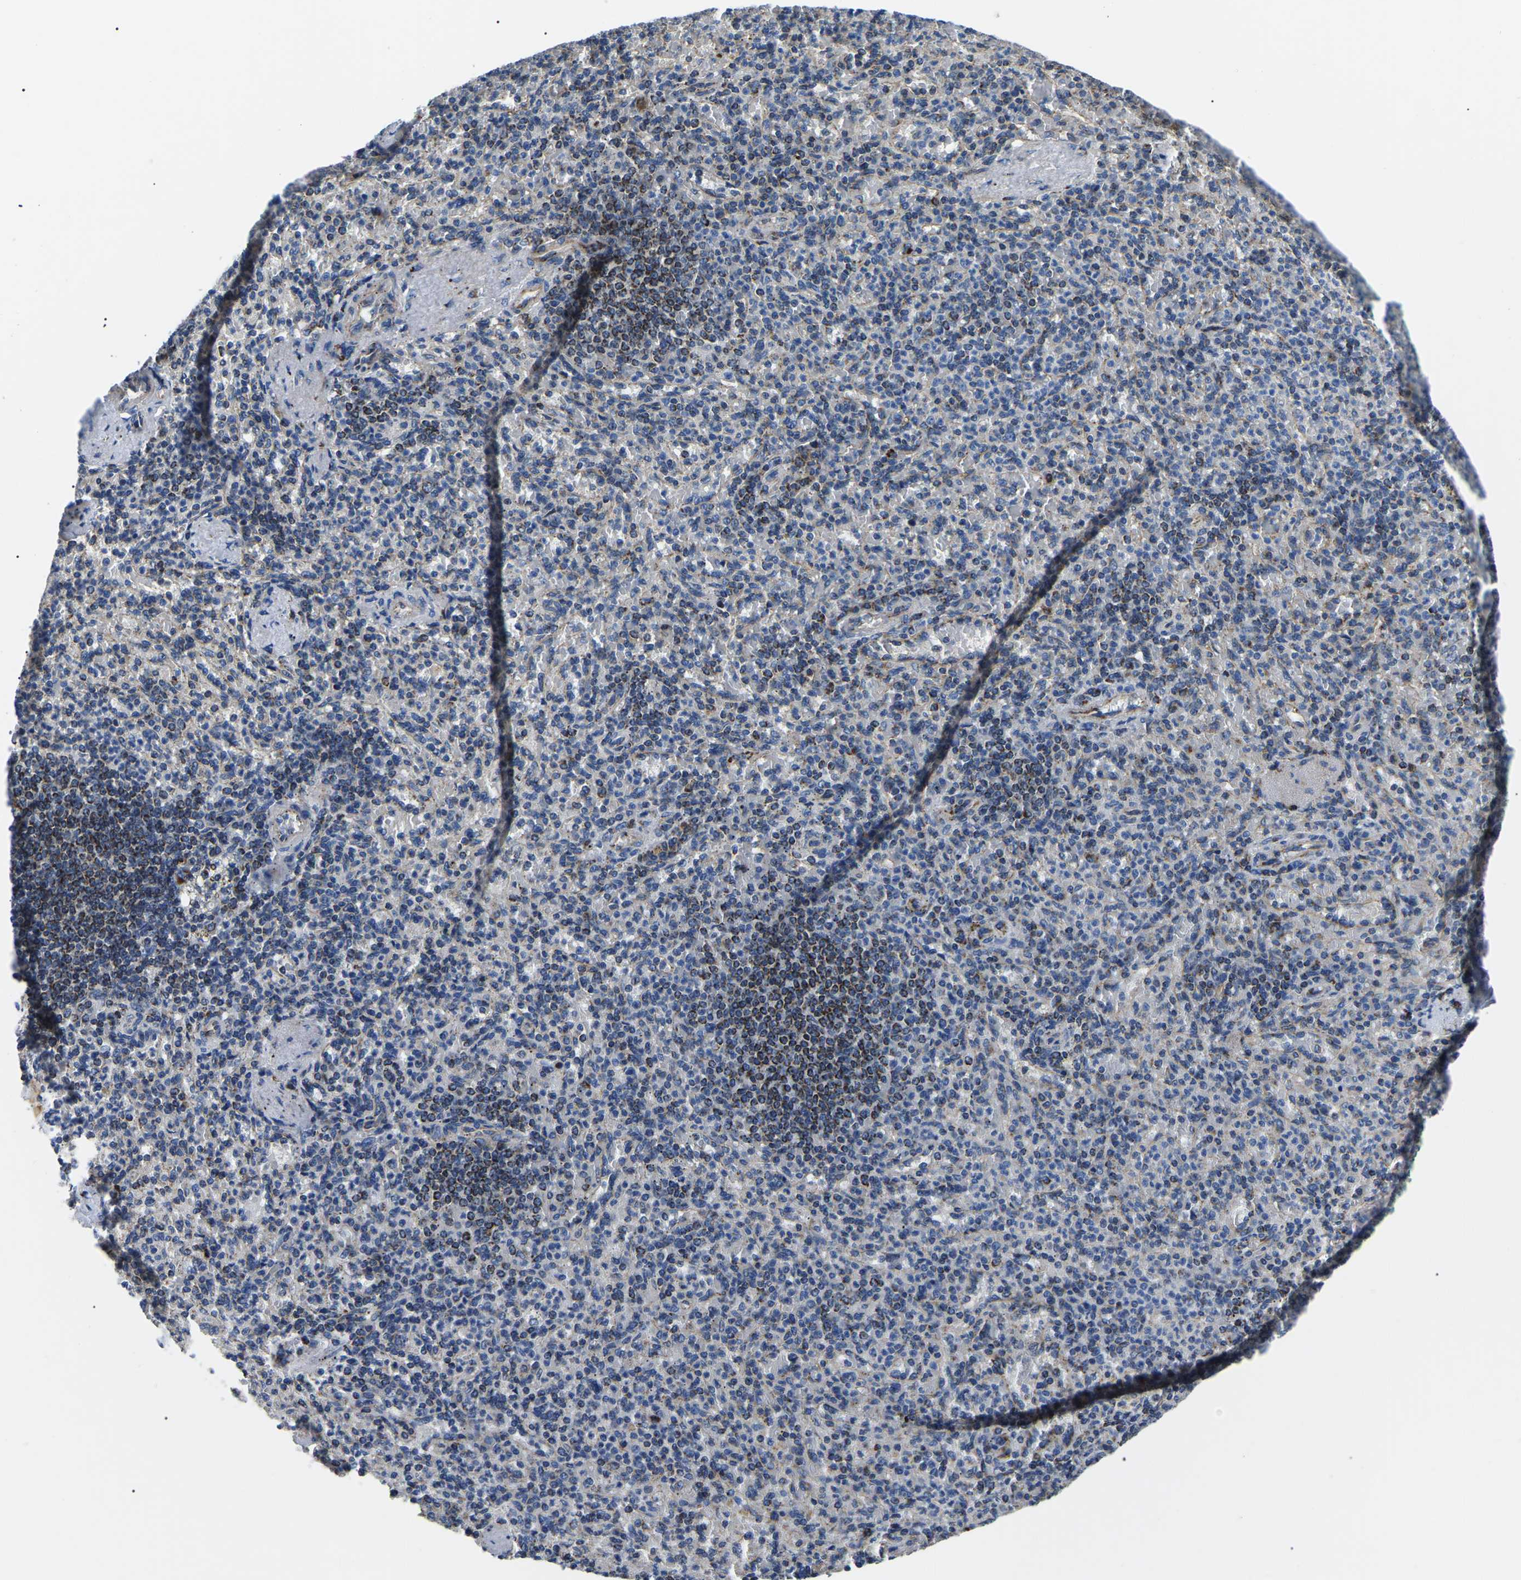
{"staining": {"intensity": "moderate", "quantity": "<25%", "location": "cytoplasmic/membranous"}, "tissue": "spleen", "cell_type": "Cells in red pulp", "image_type": "normal", "snomed": [{"axis": "morphology", "description": "Normal tissue, NOS"}, {"axis": "topography", "description": "Spleen"}], "caption": "Cells in red pulp exhibit low levels of moderate cytoplasmic/membranous positivity in about <25% of cells in normal spleen. (DAB (3,3'-diaminobenzidine) IHC with brightfield microscopy, high magnification).", "gene": "PPM1E", "patient": {"sex": "female", "age": 74}}